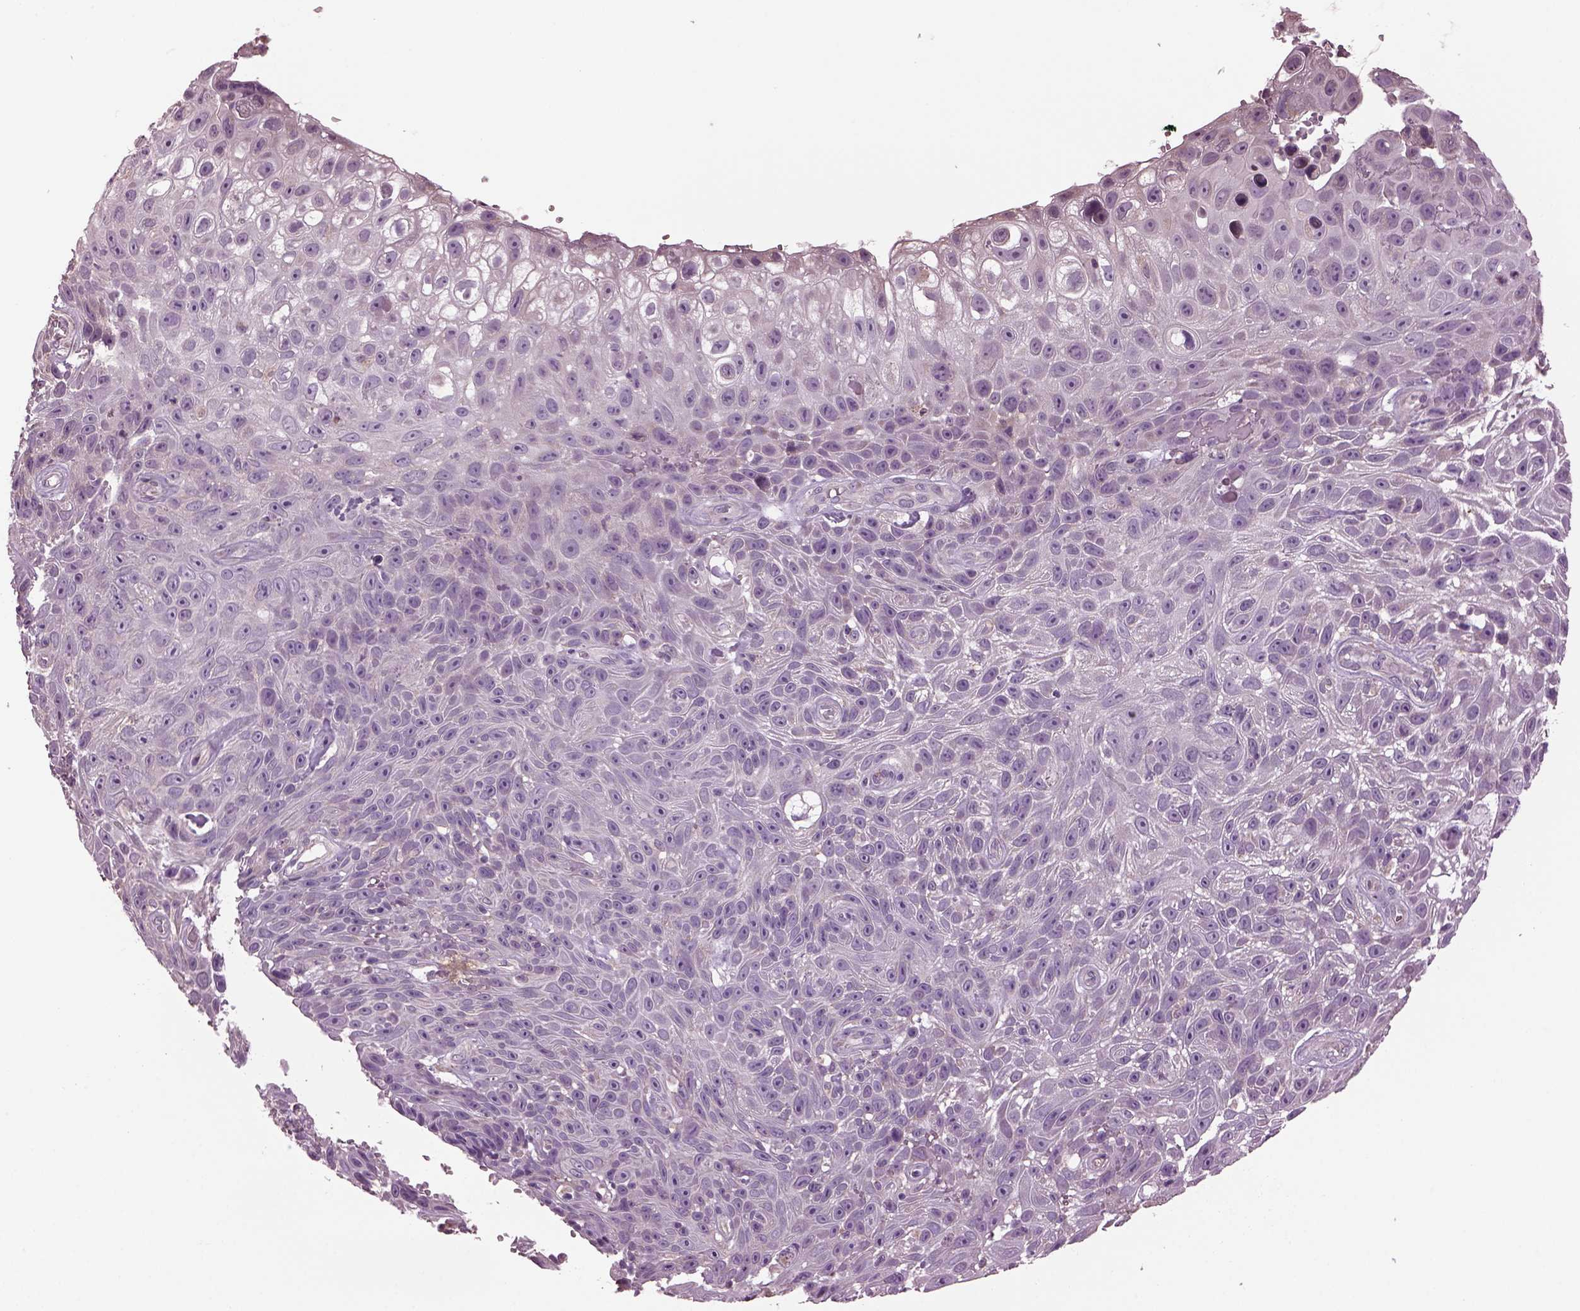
{"staining": {"intensity": "negative", "quantity": "none", "location": "none"}, "tissue": "skin cancer", "cell_type": "Tumor cells", "image_type": "cancer", "snomed": [{"axis": "morphology", "description": "Squamous cell carcinoma, NOS"}, {"axis": "topography", "description": "Skin"}], "caption": "Immunohistochemistry (IHC) of human skin cancer shows no positivity in tumor cells.", "gene": "SPATA7", "patient": {"sex": "male", "age": 82}}